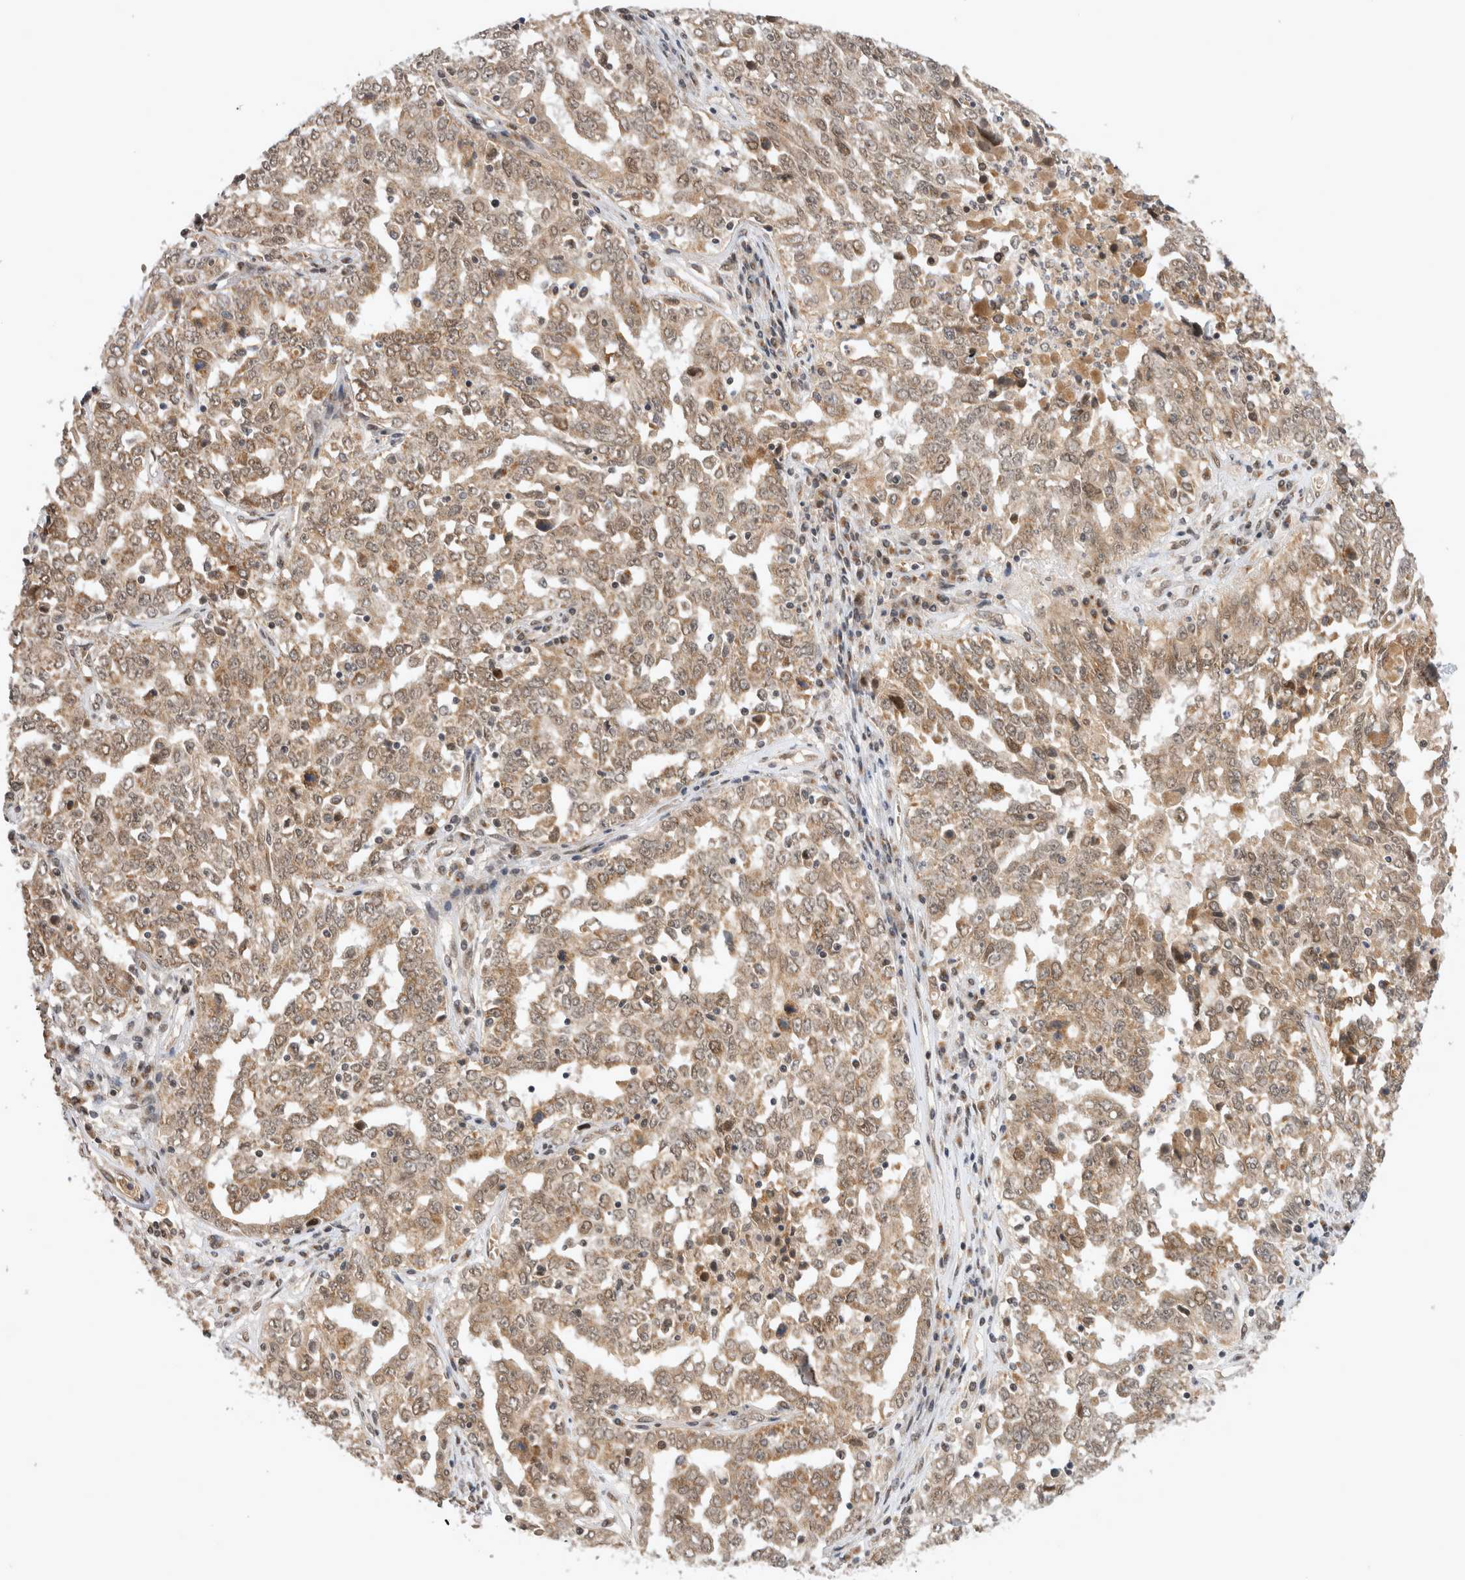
{"staining": {"intensity": "moderate", "quantity": ">75%", "location": "cytoplasmic/membranous,nuclear"}, "tissue": "ovarian cancer", "cell_type": "Tumor cells", "image_type": "cancer", "snomed": [{"axis": "morphology", "description": "Carcinoma, endometroid"}, {"axis": "topography", "description": "Ovary"}], "caption": "Human ovarian cancer stained for a protein (brown) shows moderate cytoplasmic/membranous and nuclear positive expression in about >75% of tumor cells.", "gene": "TMEM65", "patient": {"sex": "female", "age": 62}}